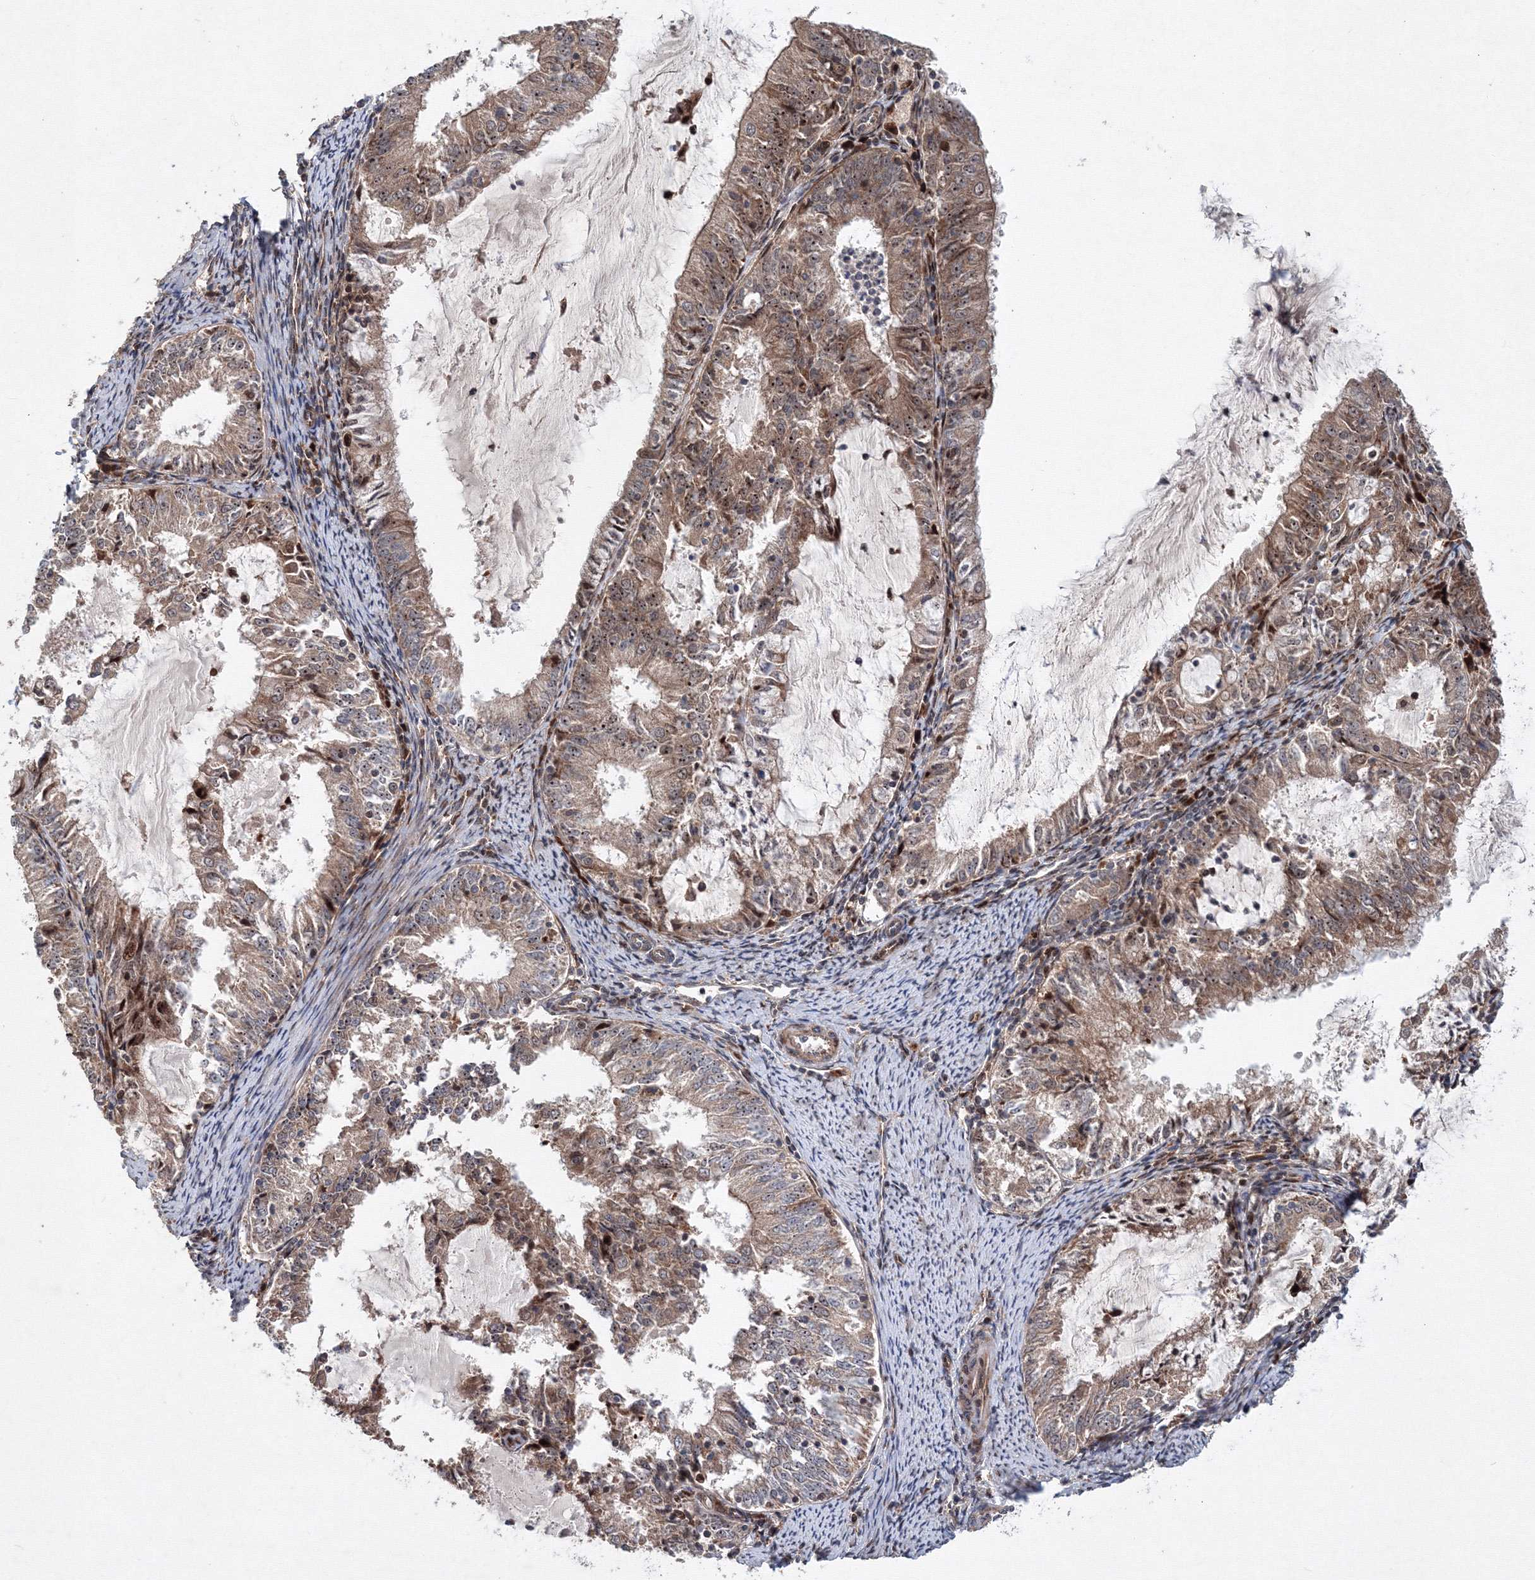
{"staining": {"intensity": "weak", "quantity": ">75%", "location": "cytoplasmic/membranous,nuclear"}, "tissue": "endometrial cancer", "cell_type": "Tumor cells", "image_type": "cancer", "snomed": [{"axis": "morphology", "description": "Adenocarcinoma, NOS"}, {"axis": "topography", "description": "Endometrium"}], "caption": "Weak cytoplasmic/membranous and nuclear positivity for a protein is appreciated in about >75% of tumor cells of endometrial cancer (adenocarcinoma) using immunohistochemistry.", "gene": "ANKAR", "patient": {"sex": "female", "age": 57}}